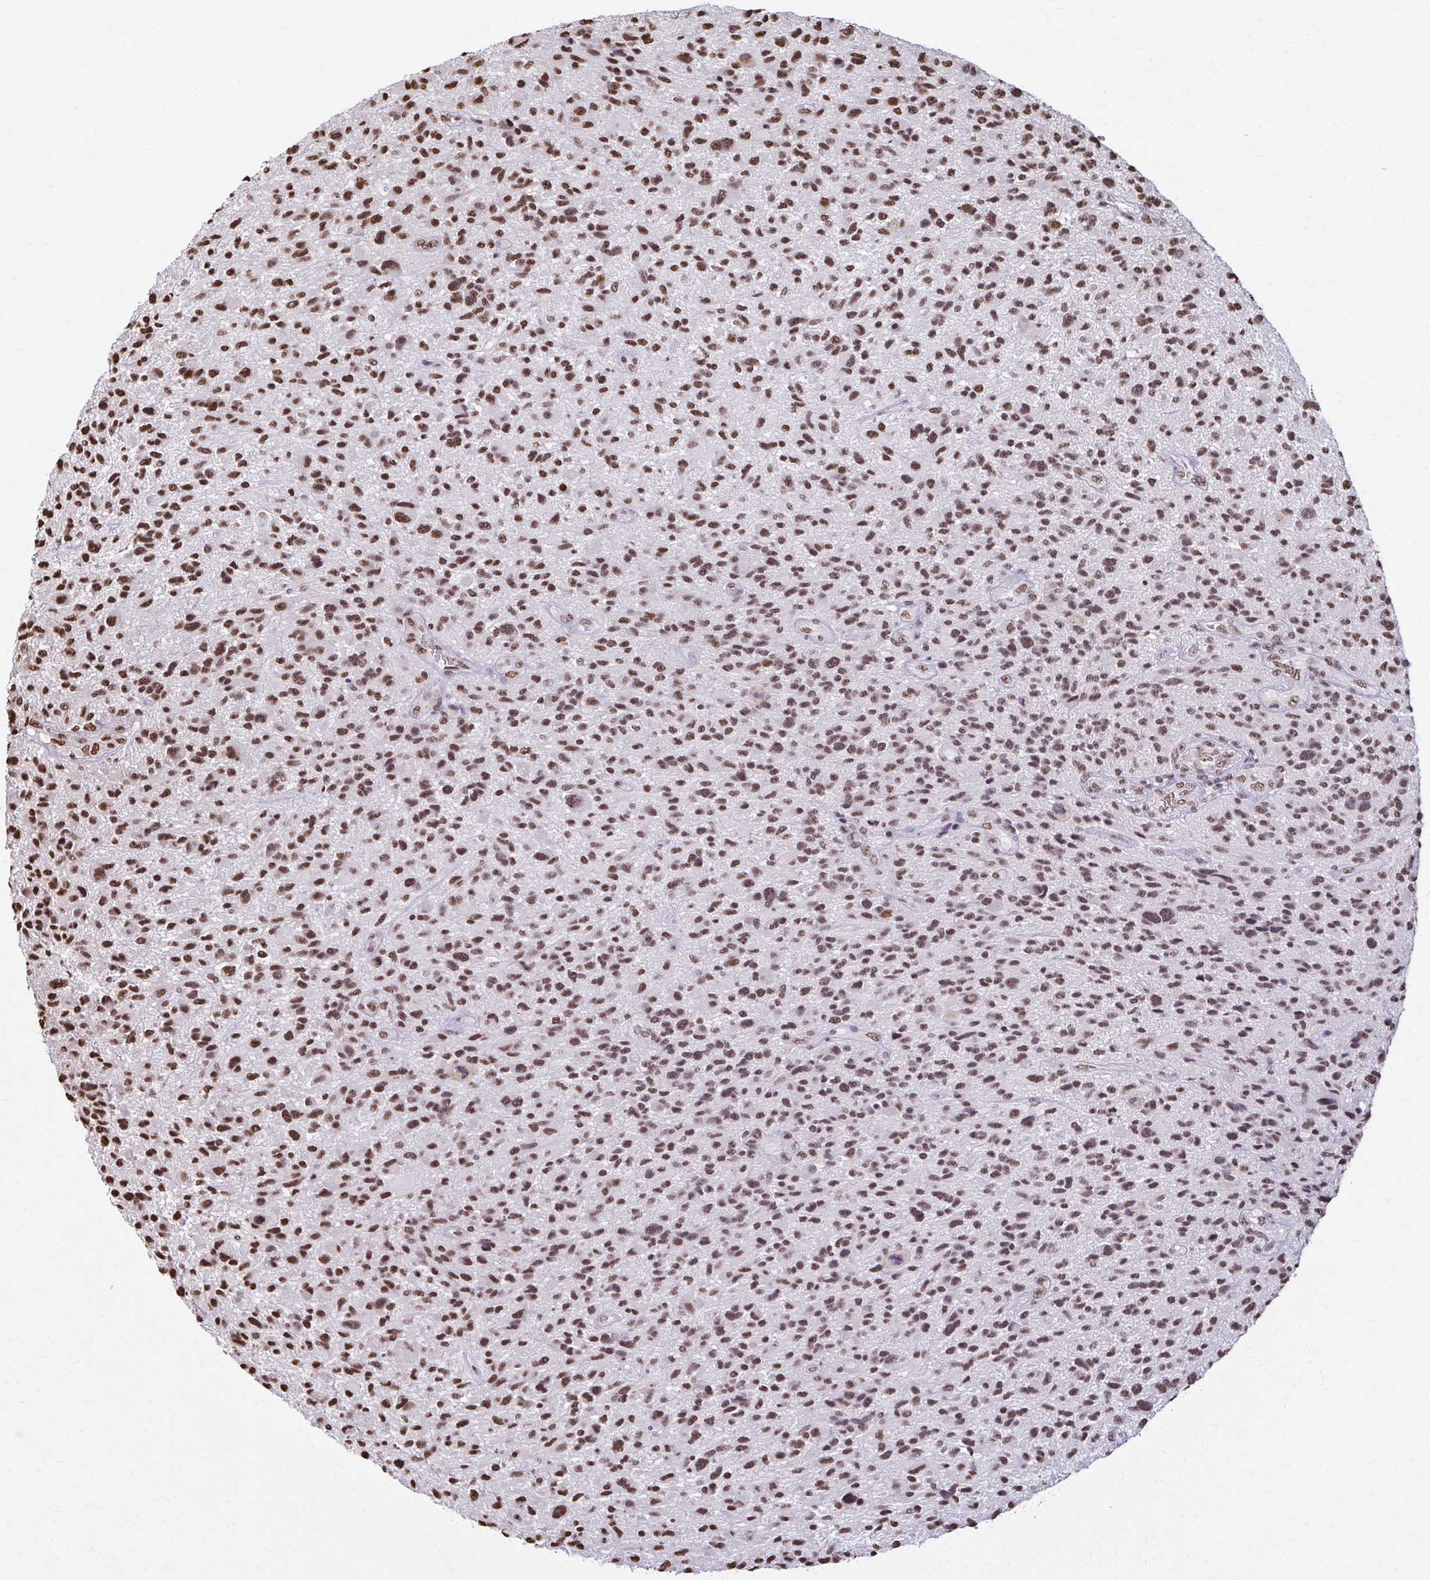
{"staining": {"intensity": "moderate", "quantity": ">75%", "location": "nuclear"}, "tissue": "glioma", "cell_type": "Tumor cells", "image_type": "cancer", "snomed": [{"axis": "morphology", "description": "Glioma, malignant, High grade"}, {"axis": "topography", "description": "Brain"}], "caption": "Malignant high-grade glioma tissue displays moderate nuclear staining in approximately >75% of tumor cells", "gene": "SNRPA", "patient": {"sex": "male", "age": 47}}